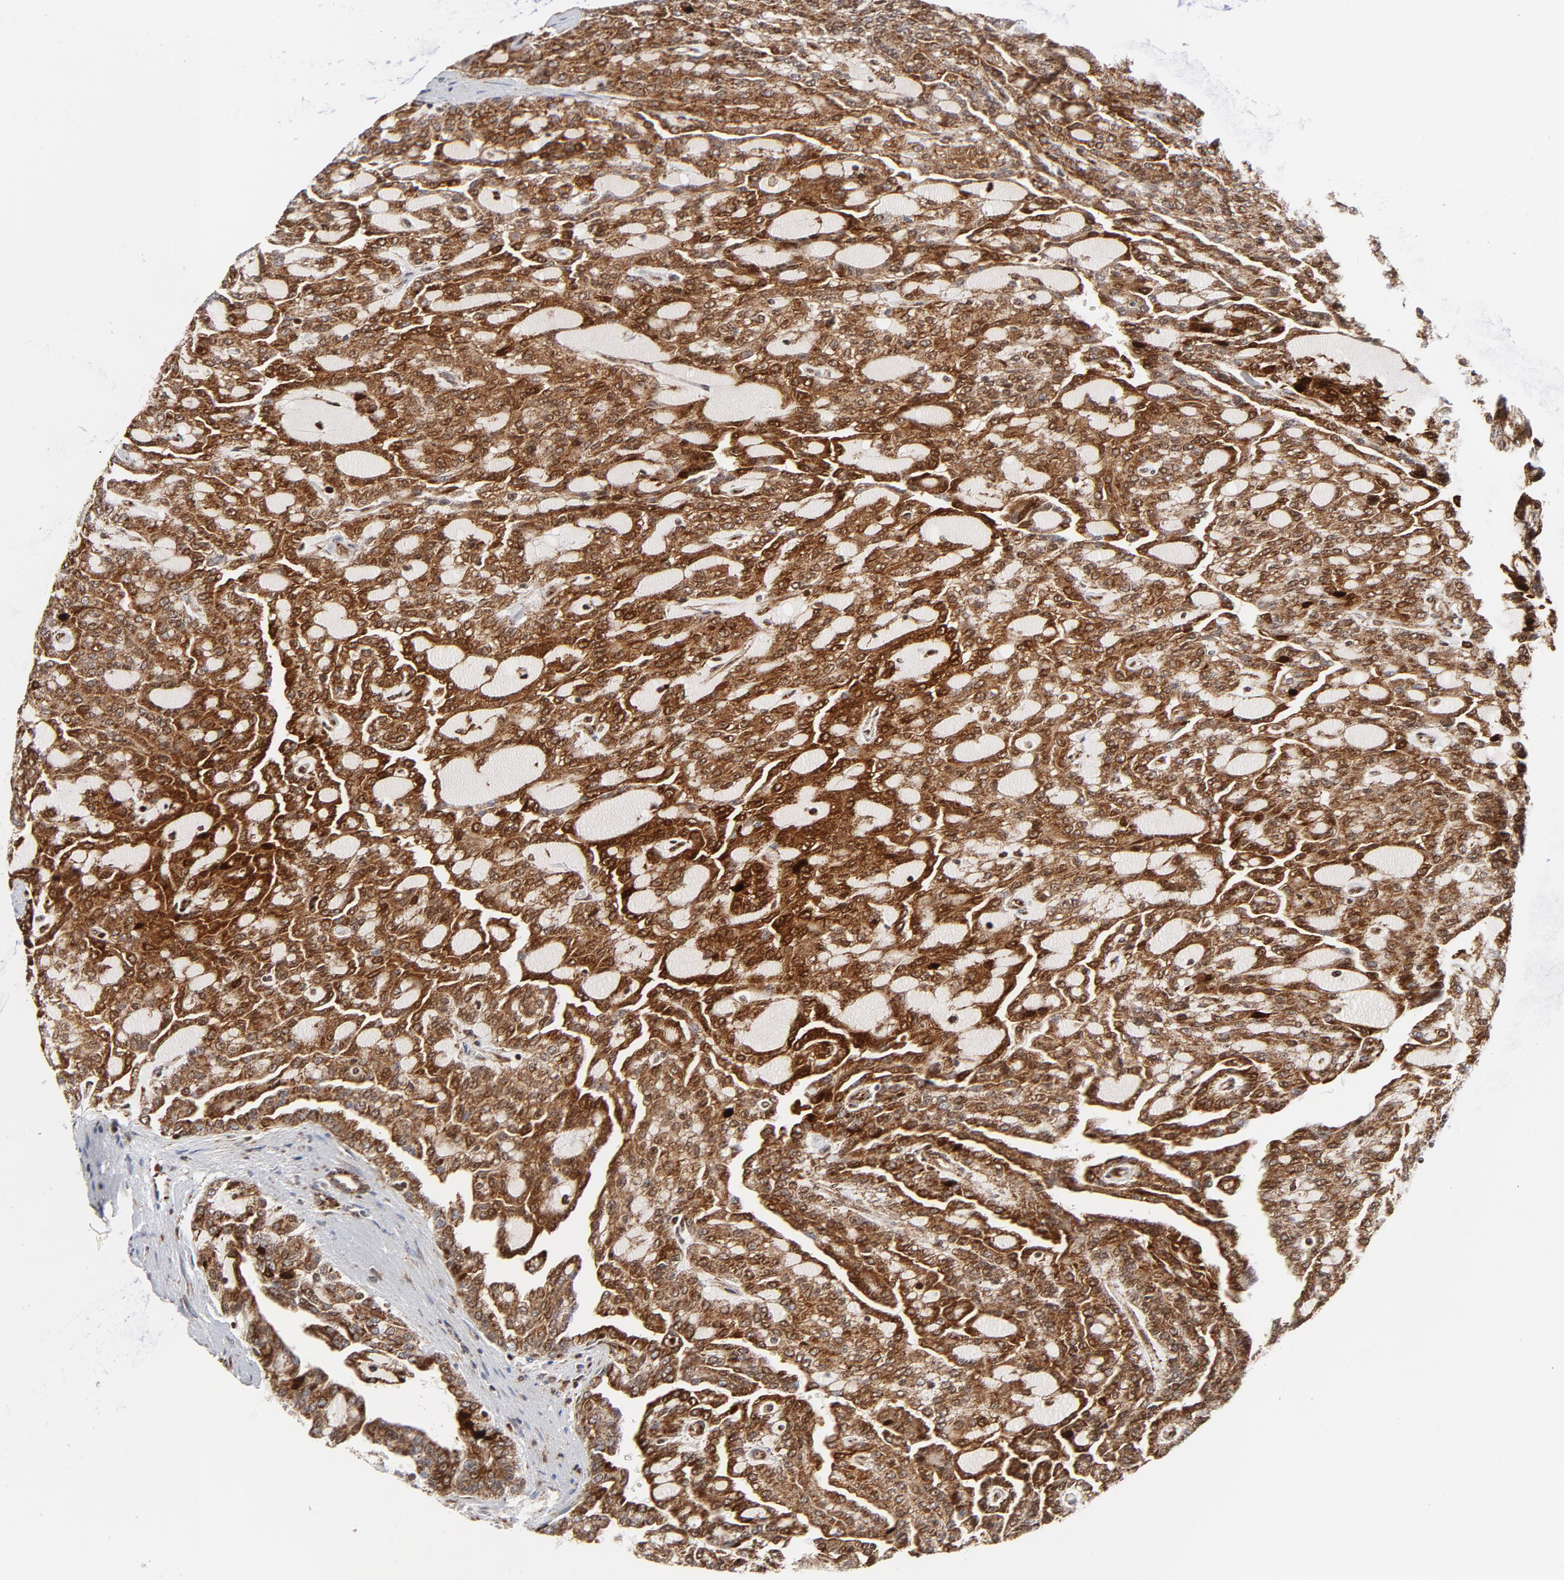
{"staining": {"intensity": "strong", "quantity": ">75%", "location": "cytoplasmic/membranous,nuclear"}, "tissue": "renal cancer", "cell_type": "Tumor cells", "image_type": "cancer", "snomed": [{"axis": "morphology", "description": "Adenocarcinoma, NOS"}, {"axis": "topography", "description": "Kidney"}], "caption": "IHC histopathology image of adenocarcinoma (renal) stained for a protein (brown), which demonstrates high levels of strong cytoplasmic/membranous and nuclear staining in approximately >75% of tumor cells.", "gene": "CYCS", "patient": {"sex": "male", "age": 63}}